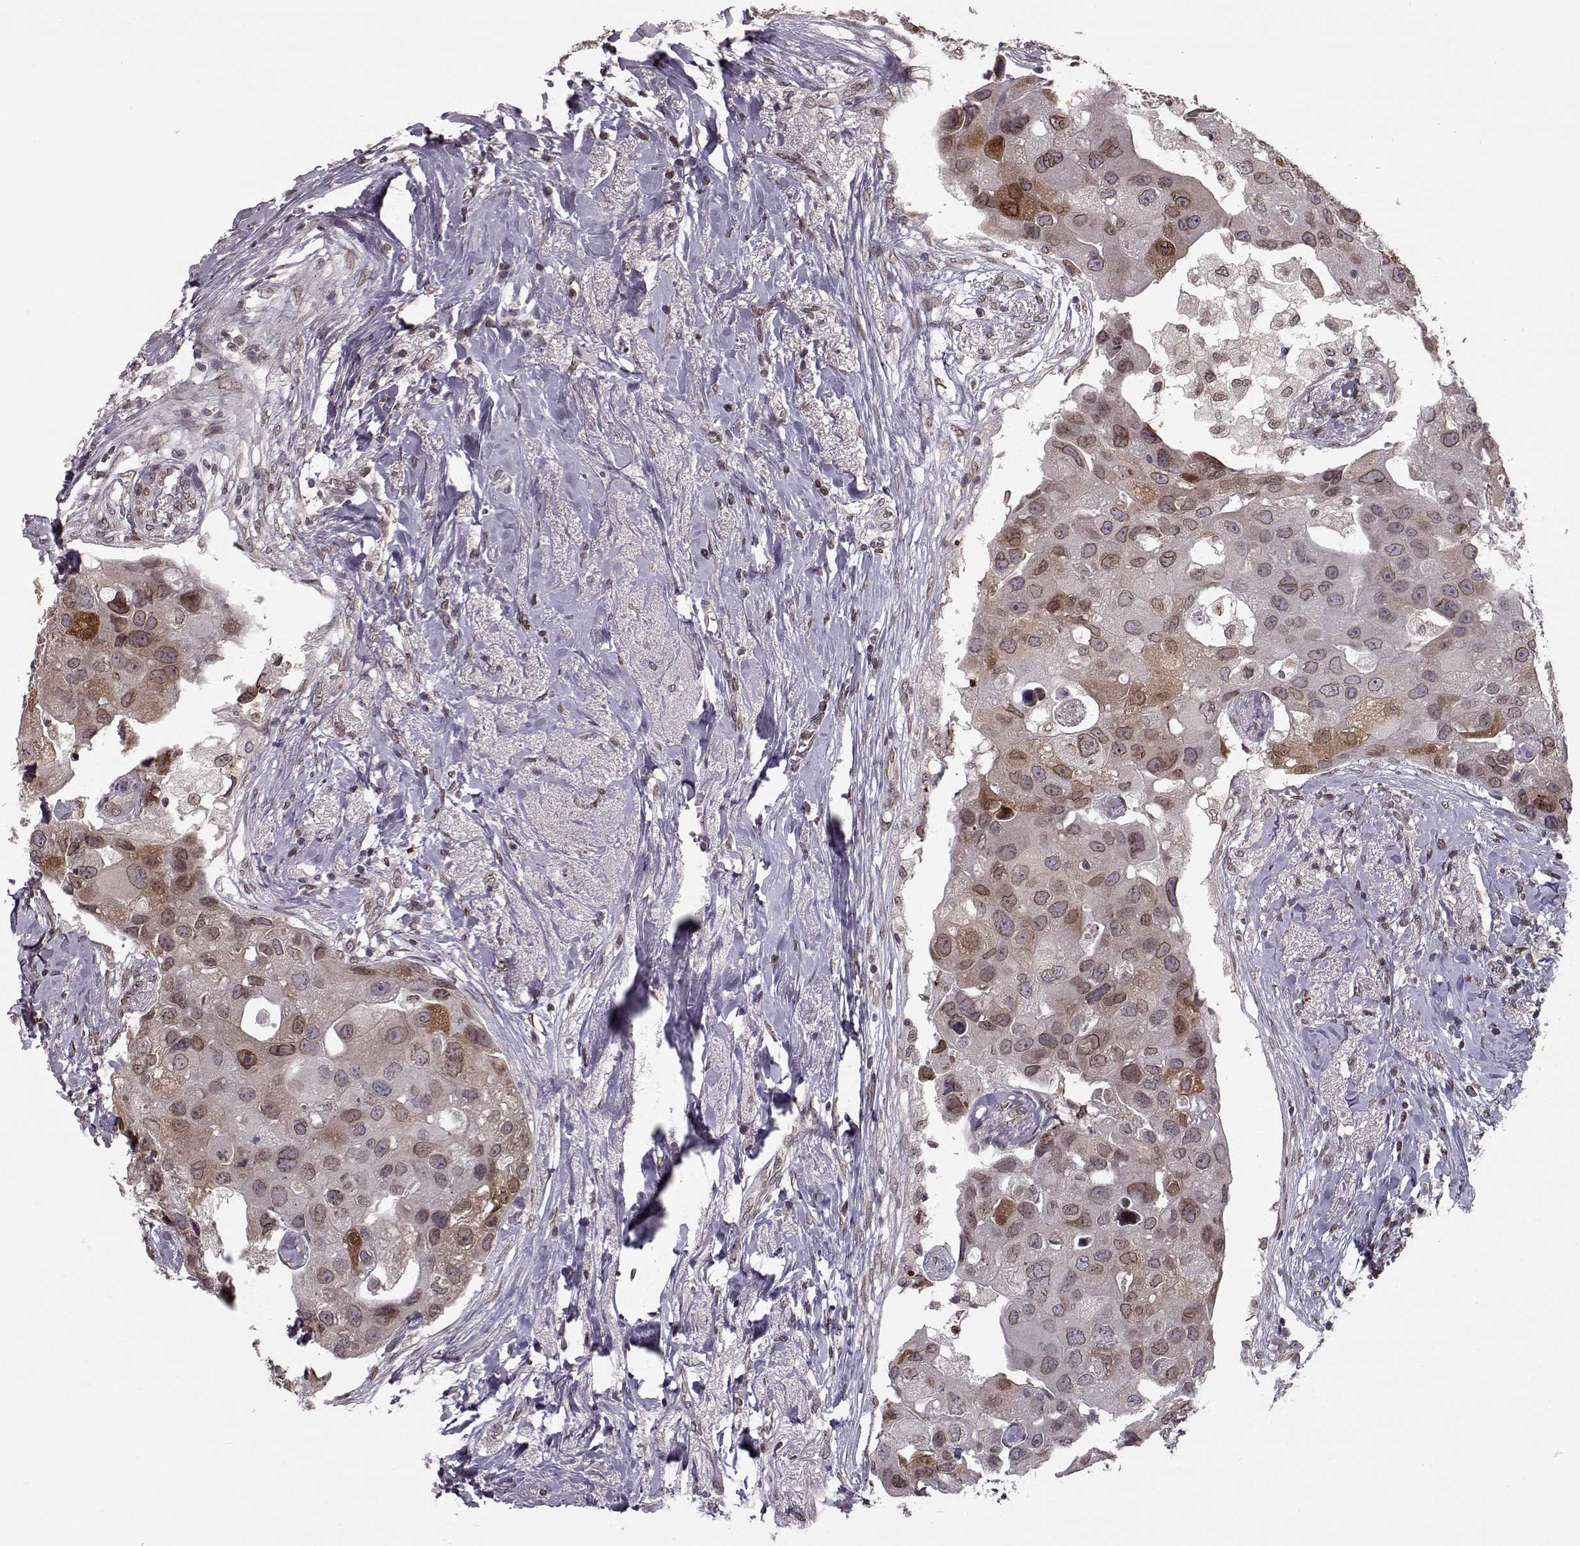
{"staining": {"intensity": "weak", "quantity": ">75%", "location": "cytoplasmic/membranous,nuclear"}, "tissue": "breast cancer", "cell_type": "Tumor cells", "image_type": "cancer", "snomed": [{"axis": "morphology", "description": "Duct carcinoma"}, {"axis": "topography", "description": "Breast"}], "caption": "Breast cancer (intraductal carcinoma) tissue demonstrates weak cytoplasmic/membranous and nuclear staining in approximately >75% of tumor cells, visualized by immunohistochemistry.", "gene": "NUP37", "patient": {"sex": "female", "age": 43}}